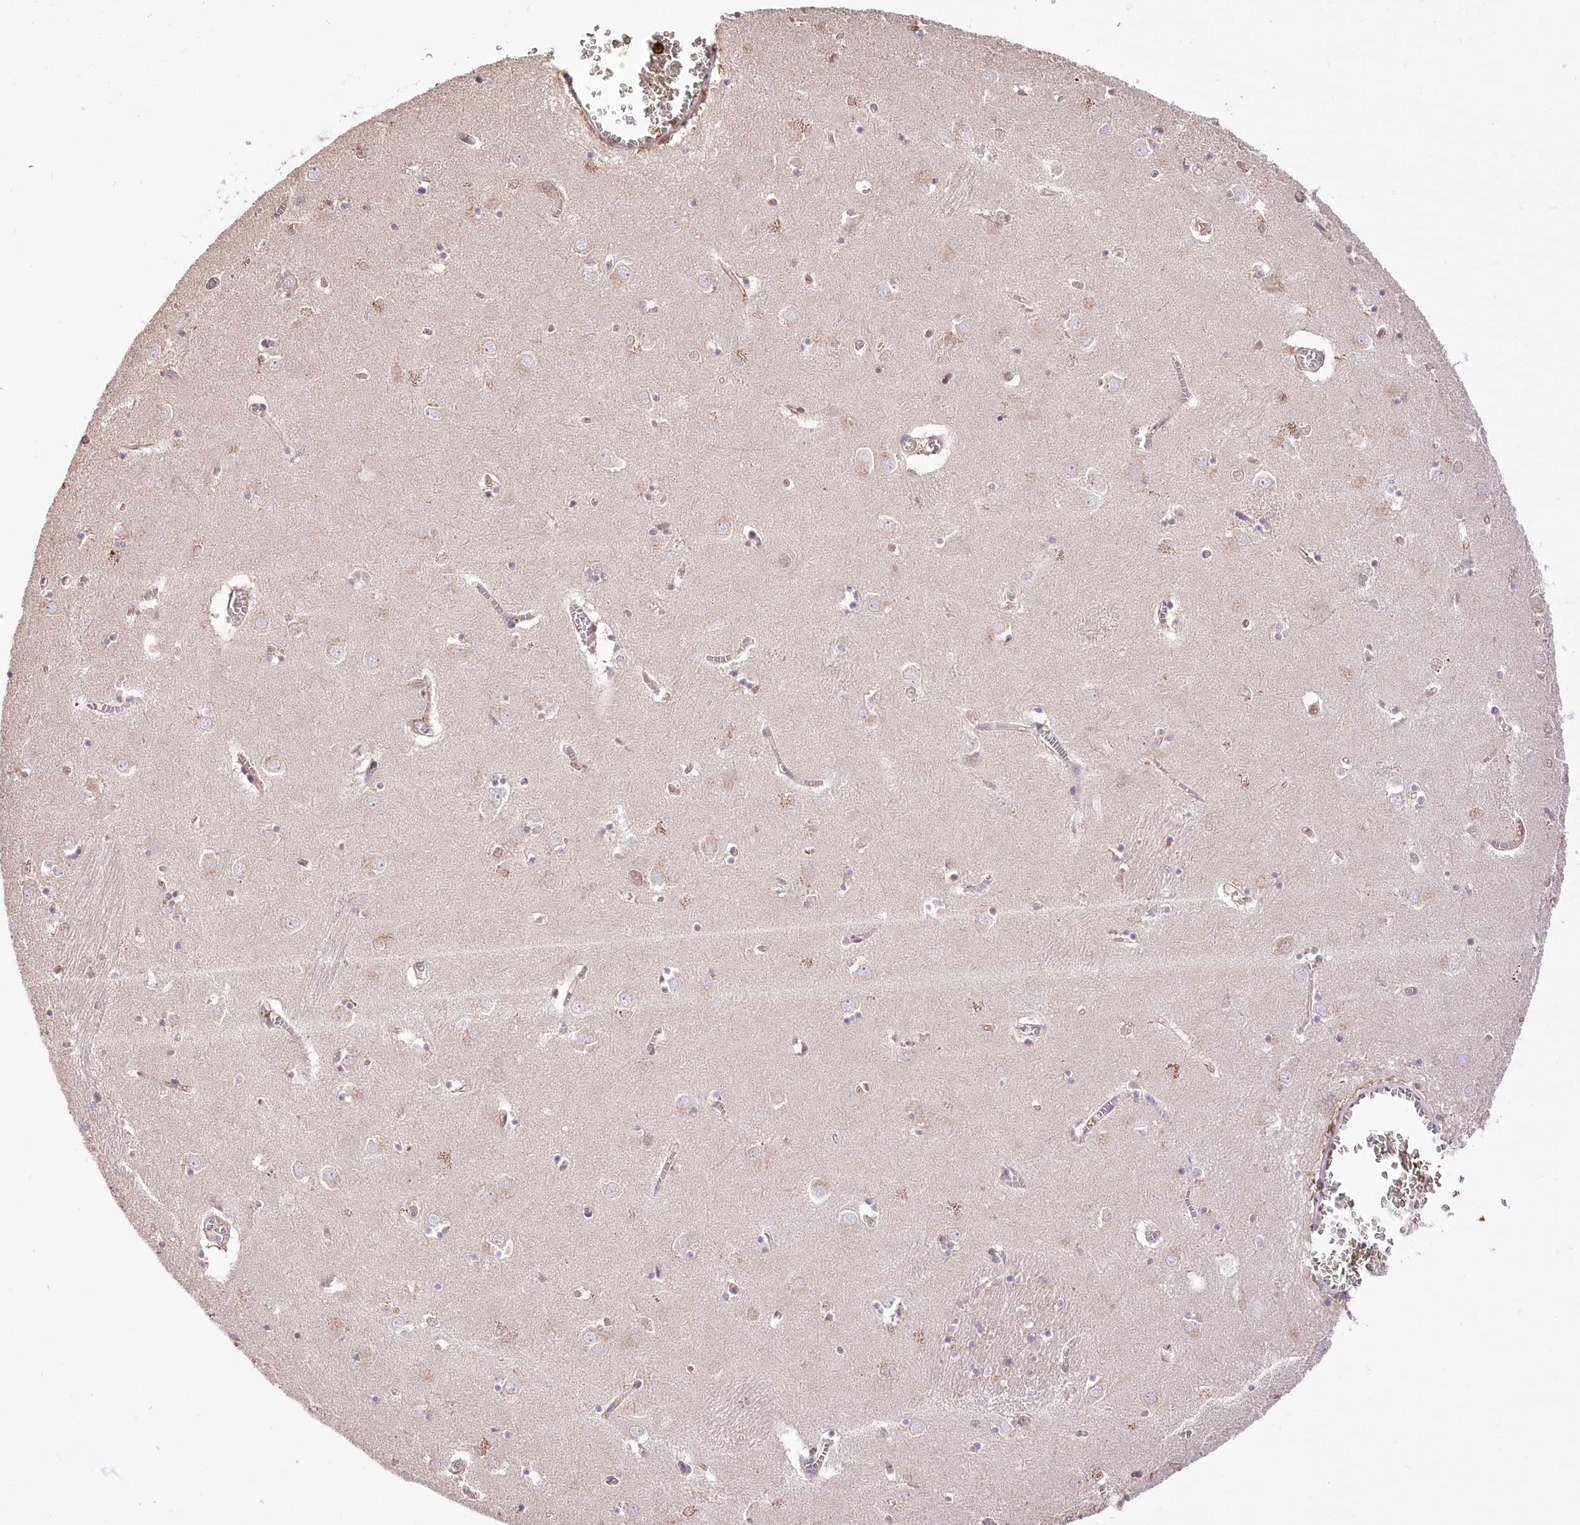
{"staining": {"intensity": "weak", "quantity": "25%-75%", "location": "cytoplasmic/membranous,nuclear"}, "tissue": "caudate", "cell_type": "Glial cells", "image_type": "normal", "snomed": [{"axis": "morphology", "description": "Normal tissue, NOS"}, {"axis": "topography", "description": "Lateral ventricle wall"}], "caption": "The histopathology image reveals immunohistochemical staining of benign caudate. There is weak cytoplasmic/membranous,nuclear expression is appreciated in about 25%-75% of glial cells. The staining is performed using DAB (3,3'-diaminobenzidine) brown chromogen to label protein expression. The nuclei are counter-stained blue using hematoxylin.", "gene": "R3HDM2", "patient": {"sex": "male", "age": 70}}